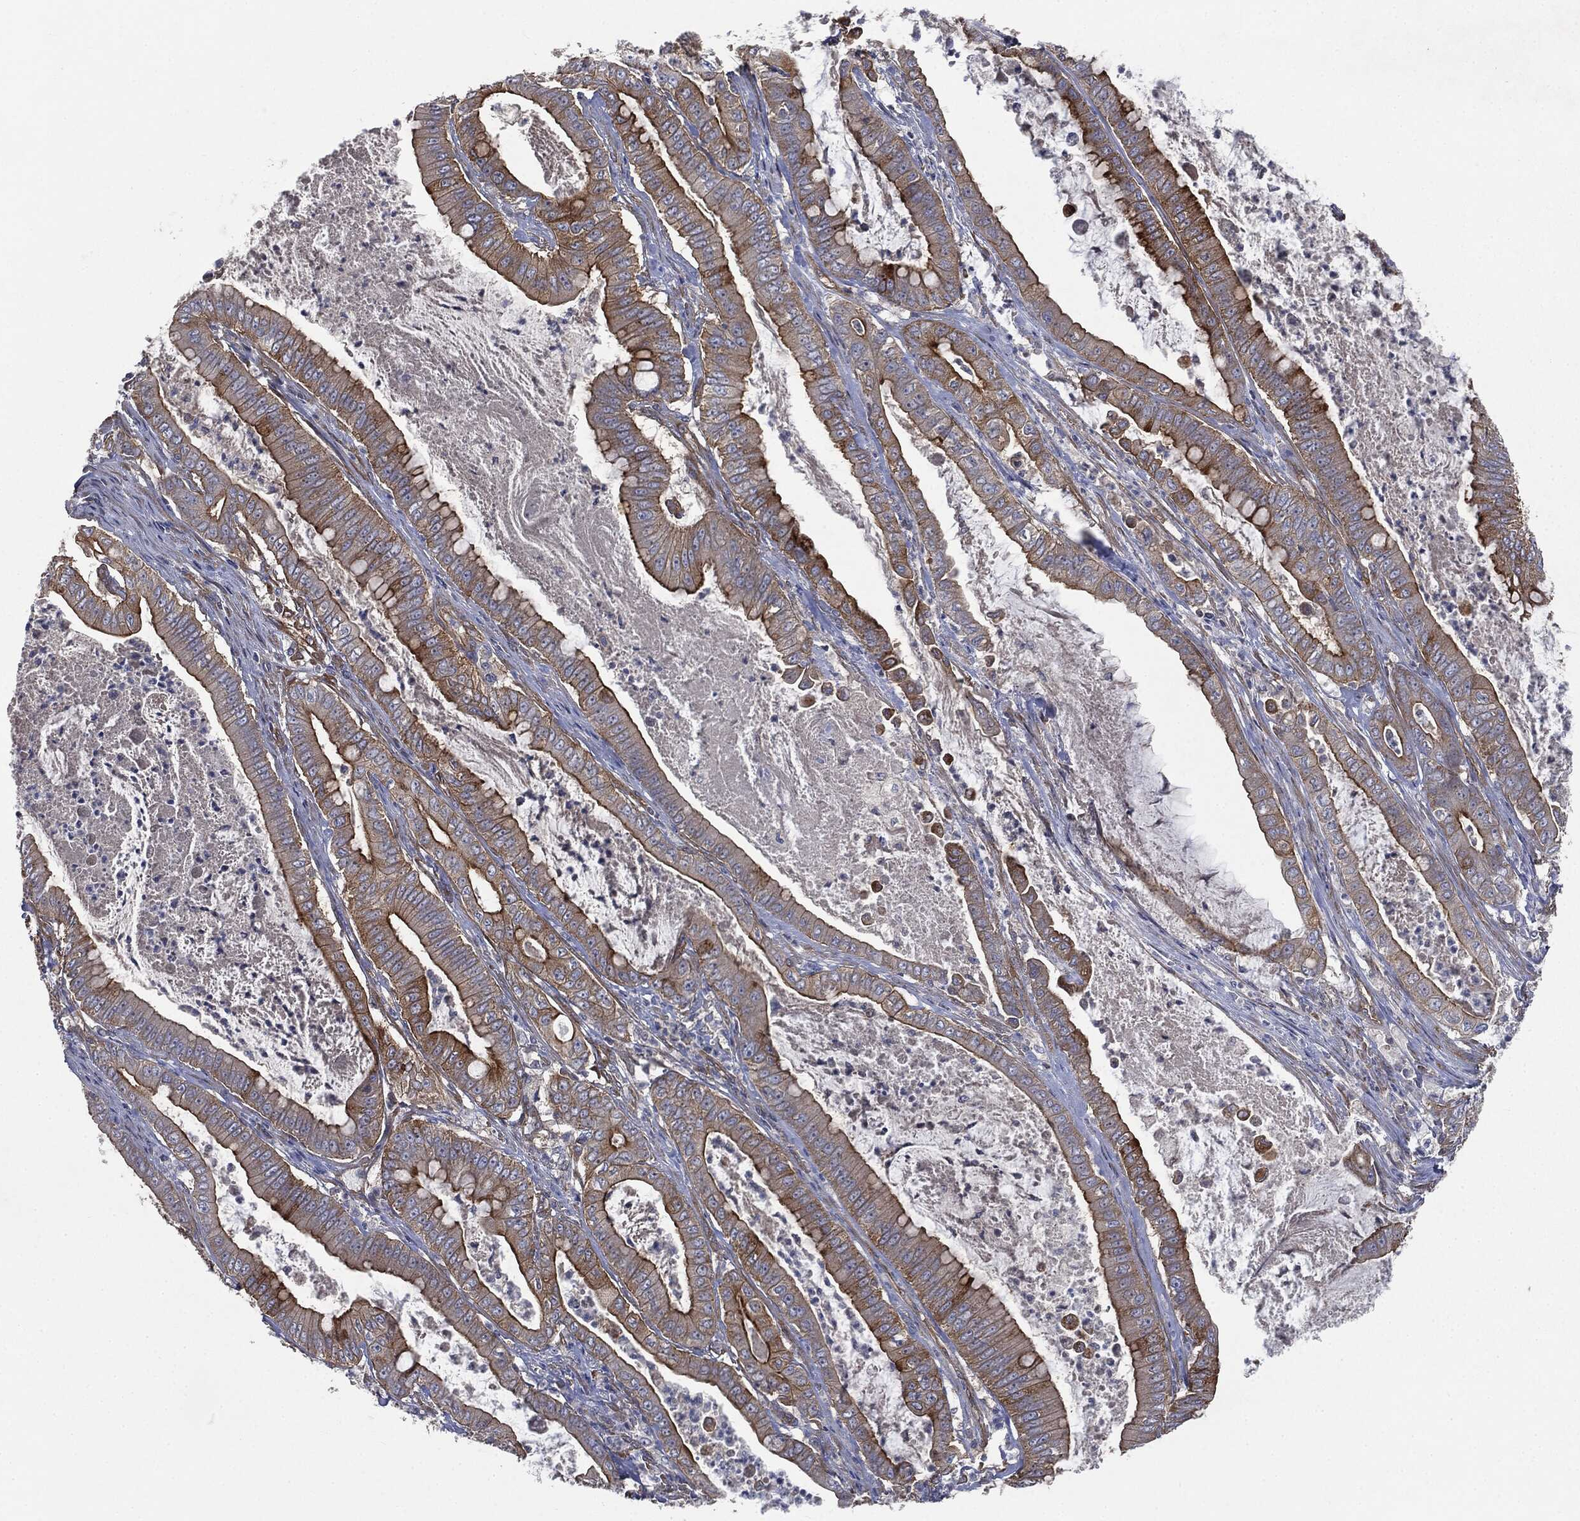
{"staining": {"intensity": "strong", "quantity": "25%-75%", "location": "cytoplasmic/membranous"}, "tissue": "pancreatic cancer", "cell_type": "Tumor cells", "image_type": "cancer", "snomed": [{"axis": "morphology", "description": "Adenocarcinoma, NOS"}, {"axis": "topography", "description": "Pancreas"}], "caption": "Adenocarcinoma (pancreatic) was stained to show a protein in brown. There is high levels of strong cytoplasmic/membranous expression in approximately 25%-75% of tumor cells. (Stains: DAB (3,3'-diaminobenzidine) in brown, nuclei in blue, Microscopy: brightfield microscopy at high magnification).", "gene": "EPS15L1", "patient": {"sex": "male", "age": 71}}